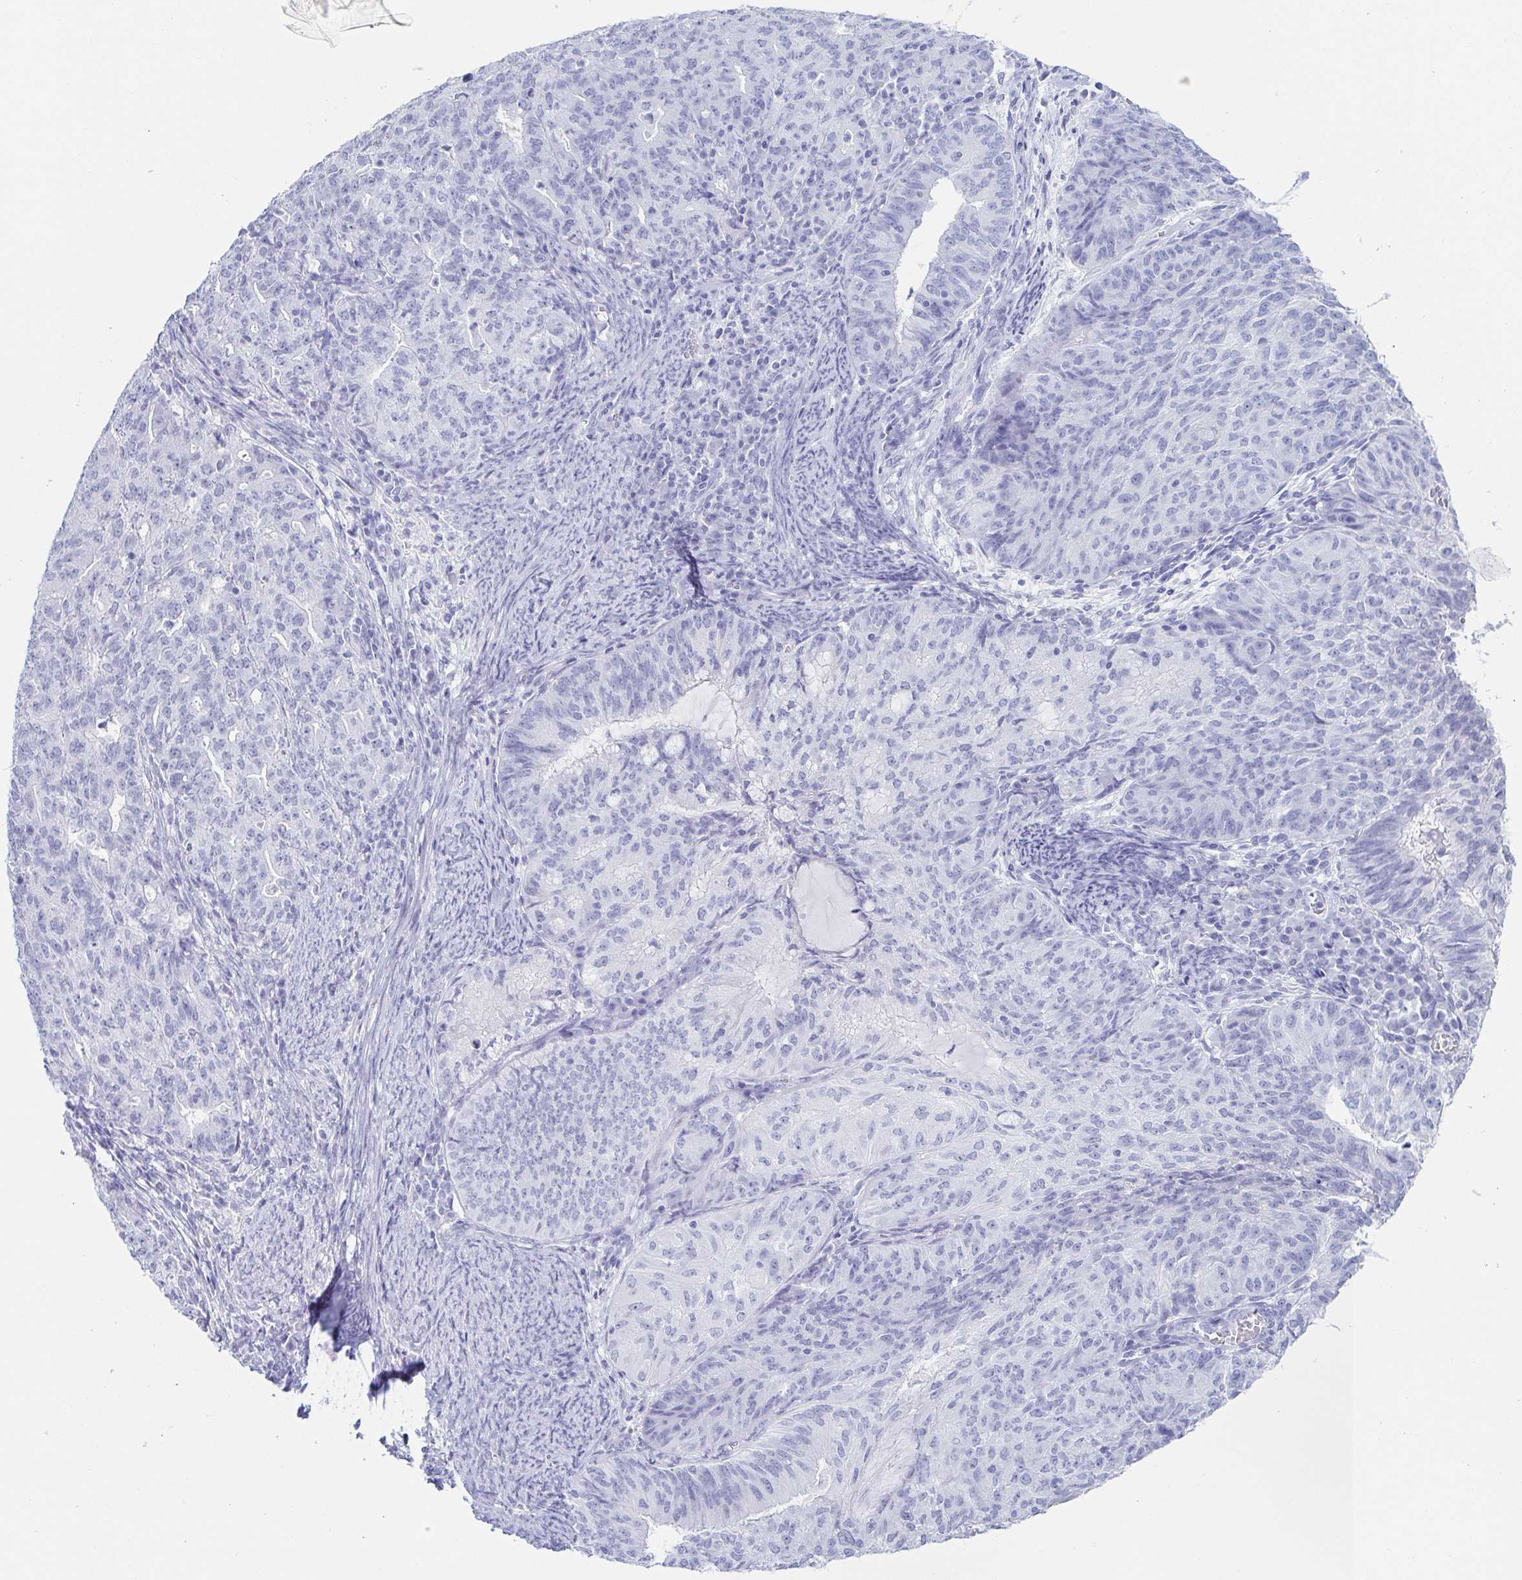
{"staining": {"intensity": "negative", "quantity": "none", "location": "none"}, "tissue": "endometrial cancer", "cell_type": "Tumor cells", "image_type": "cancer", "snomed": [{"axis": "morphology", "description": "Adenocarcinoma, NOS"}, {"axis": "topography", "description": "Endometrium"}], "caption": "IHC photomicrograph of neoplastic tissue: adenocarcinoma (endometrial) stained with DAB shows no significant protein staining in tumor cells. (Brightfield microscopy of DAB IHC at high magnification).", "gene": "ZG16B", "patient": {"sex": "female", "age": 82}}